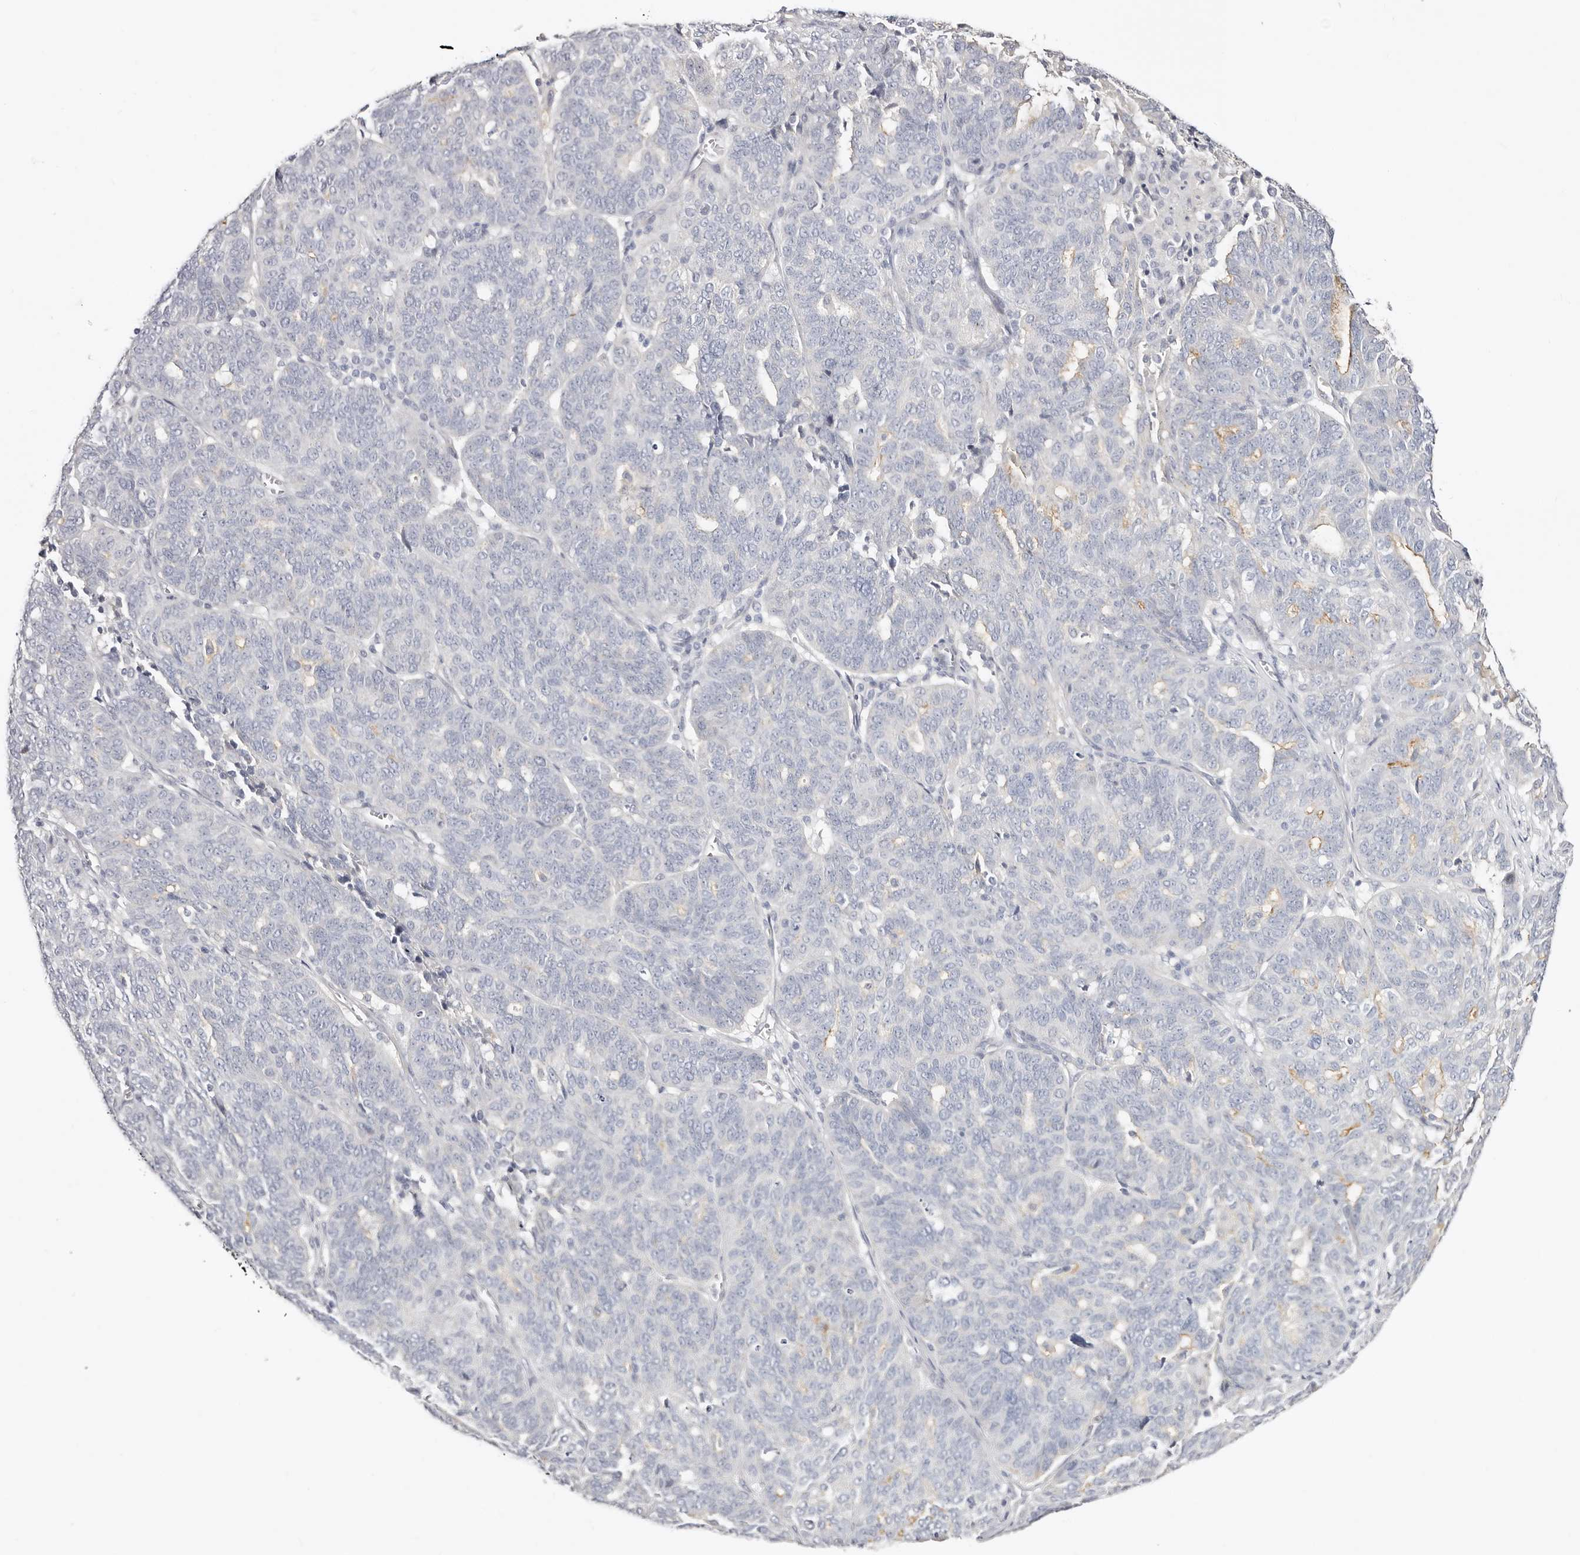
{"staining": {"intensity": "negative", "quantity": "none", "location": "none"}, "tissue": "ovarian cancer", "cell_type": "Tumor cells", "image_type": "cancer", "snomed": [{"axis": "morphology", "description": "Cystadenocarcinoma, serous, NOS"}, {"axis": "topography", "description": "Ovary"}], "caption": "IHC of human ovarian cancer displays no staining in tumor cells.", "gene": "DNASE1", "patient": {"sex": "female", "age": 59}}